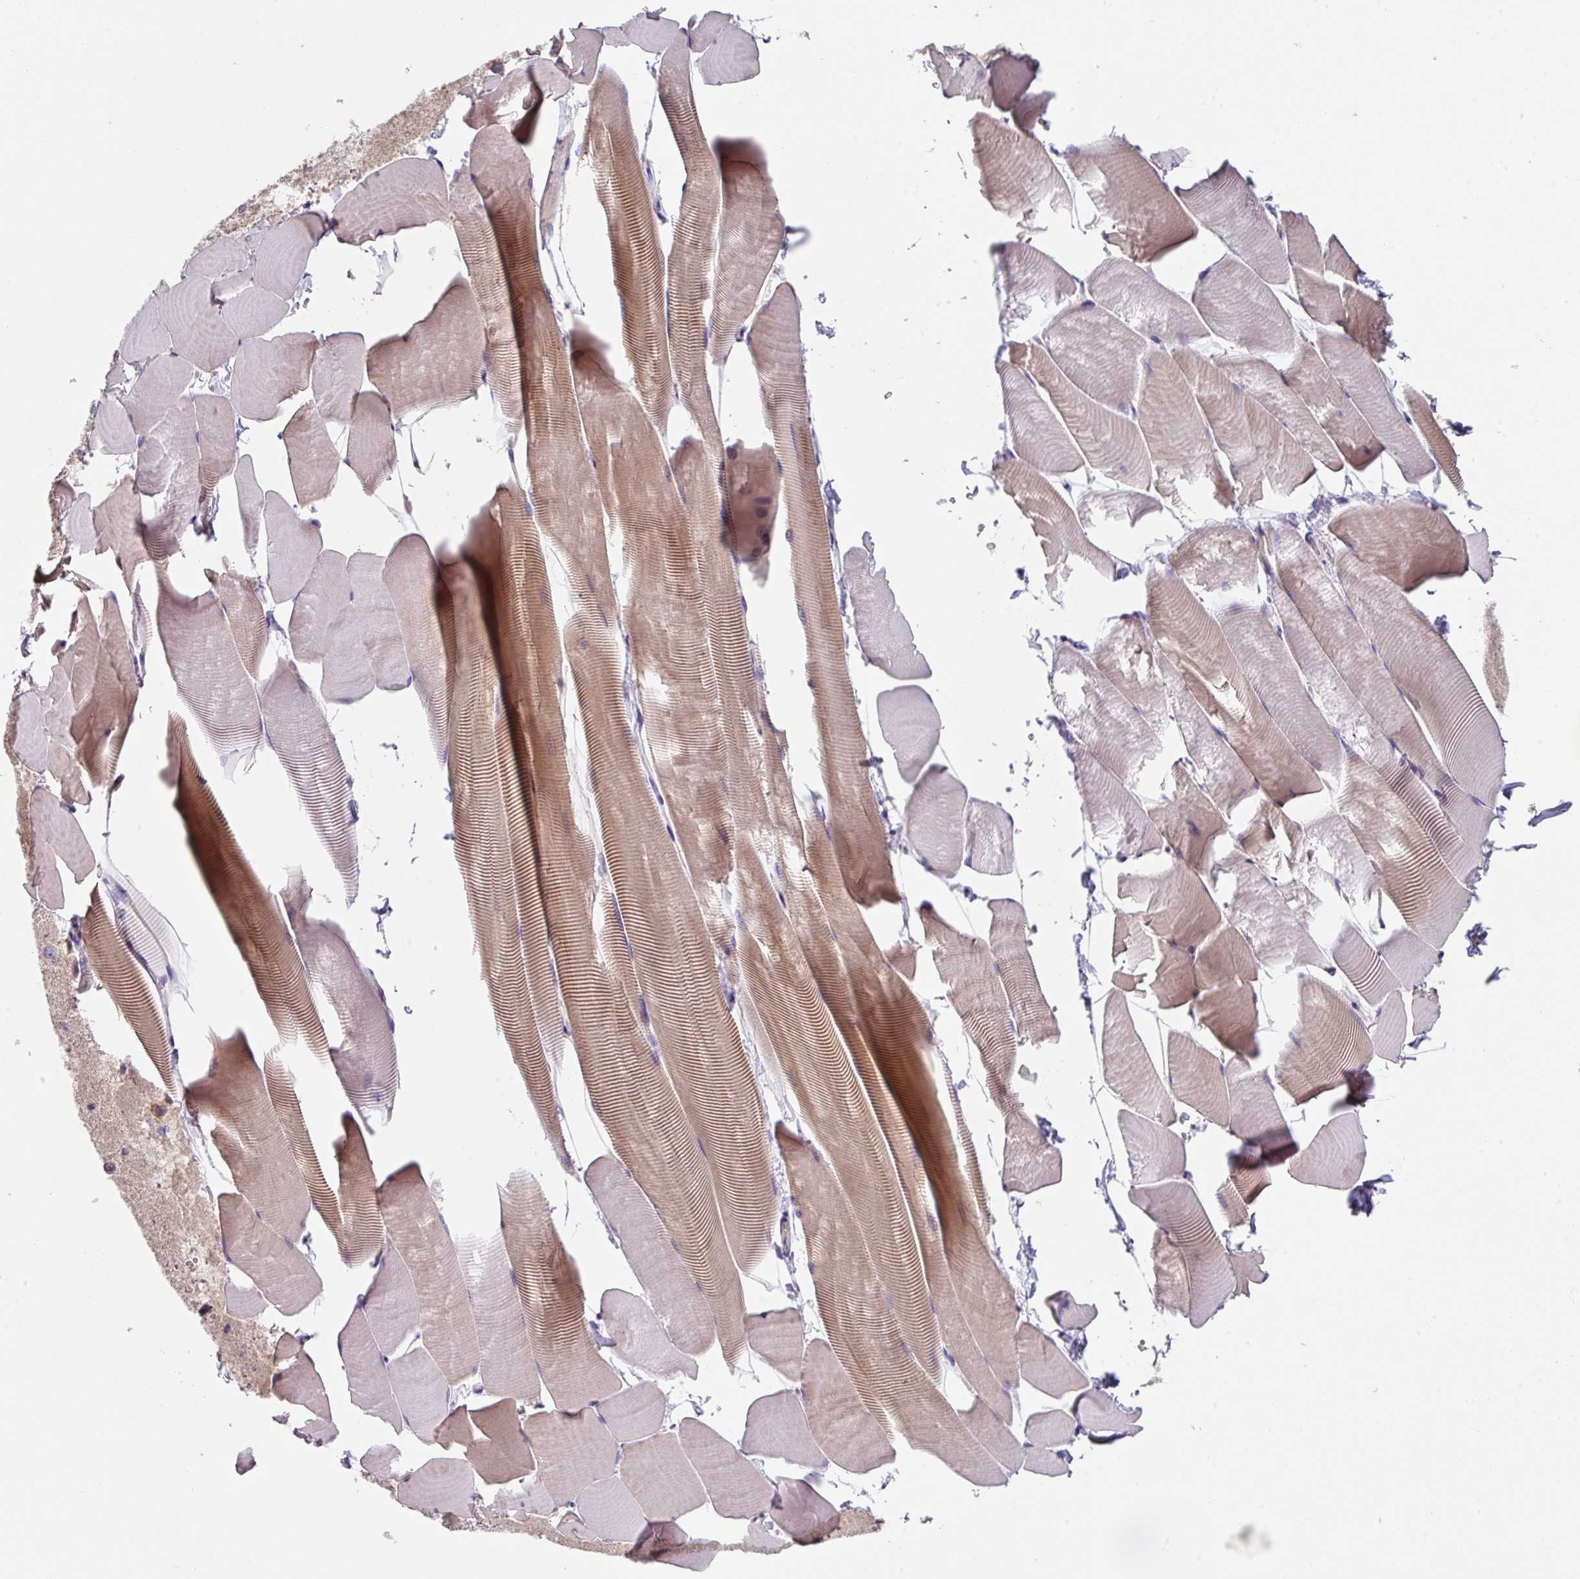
{"staining": {"intensity": "moderate", "quantity": "25%-75%", "location": "cytoplasmic/membranous"}, "tissue": "skeletal muscle", "cell_type": "Myocytes", "image_type": "normal", "snomed": [{"axis": "morphology", "description": "Normal tissue, NOS"}, {"axis": "topography", "description": "Skeletal muscle"}], "caption": "A medium amount of moderate cytoplasmic/membranous positivity is present in about 25%-75% of myocytes in normal skeletal muscle.", "gene": "EIF4B", "patient": {"sex": "male", "age": 25}}